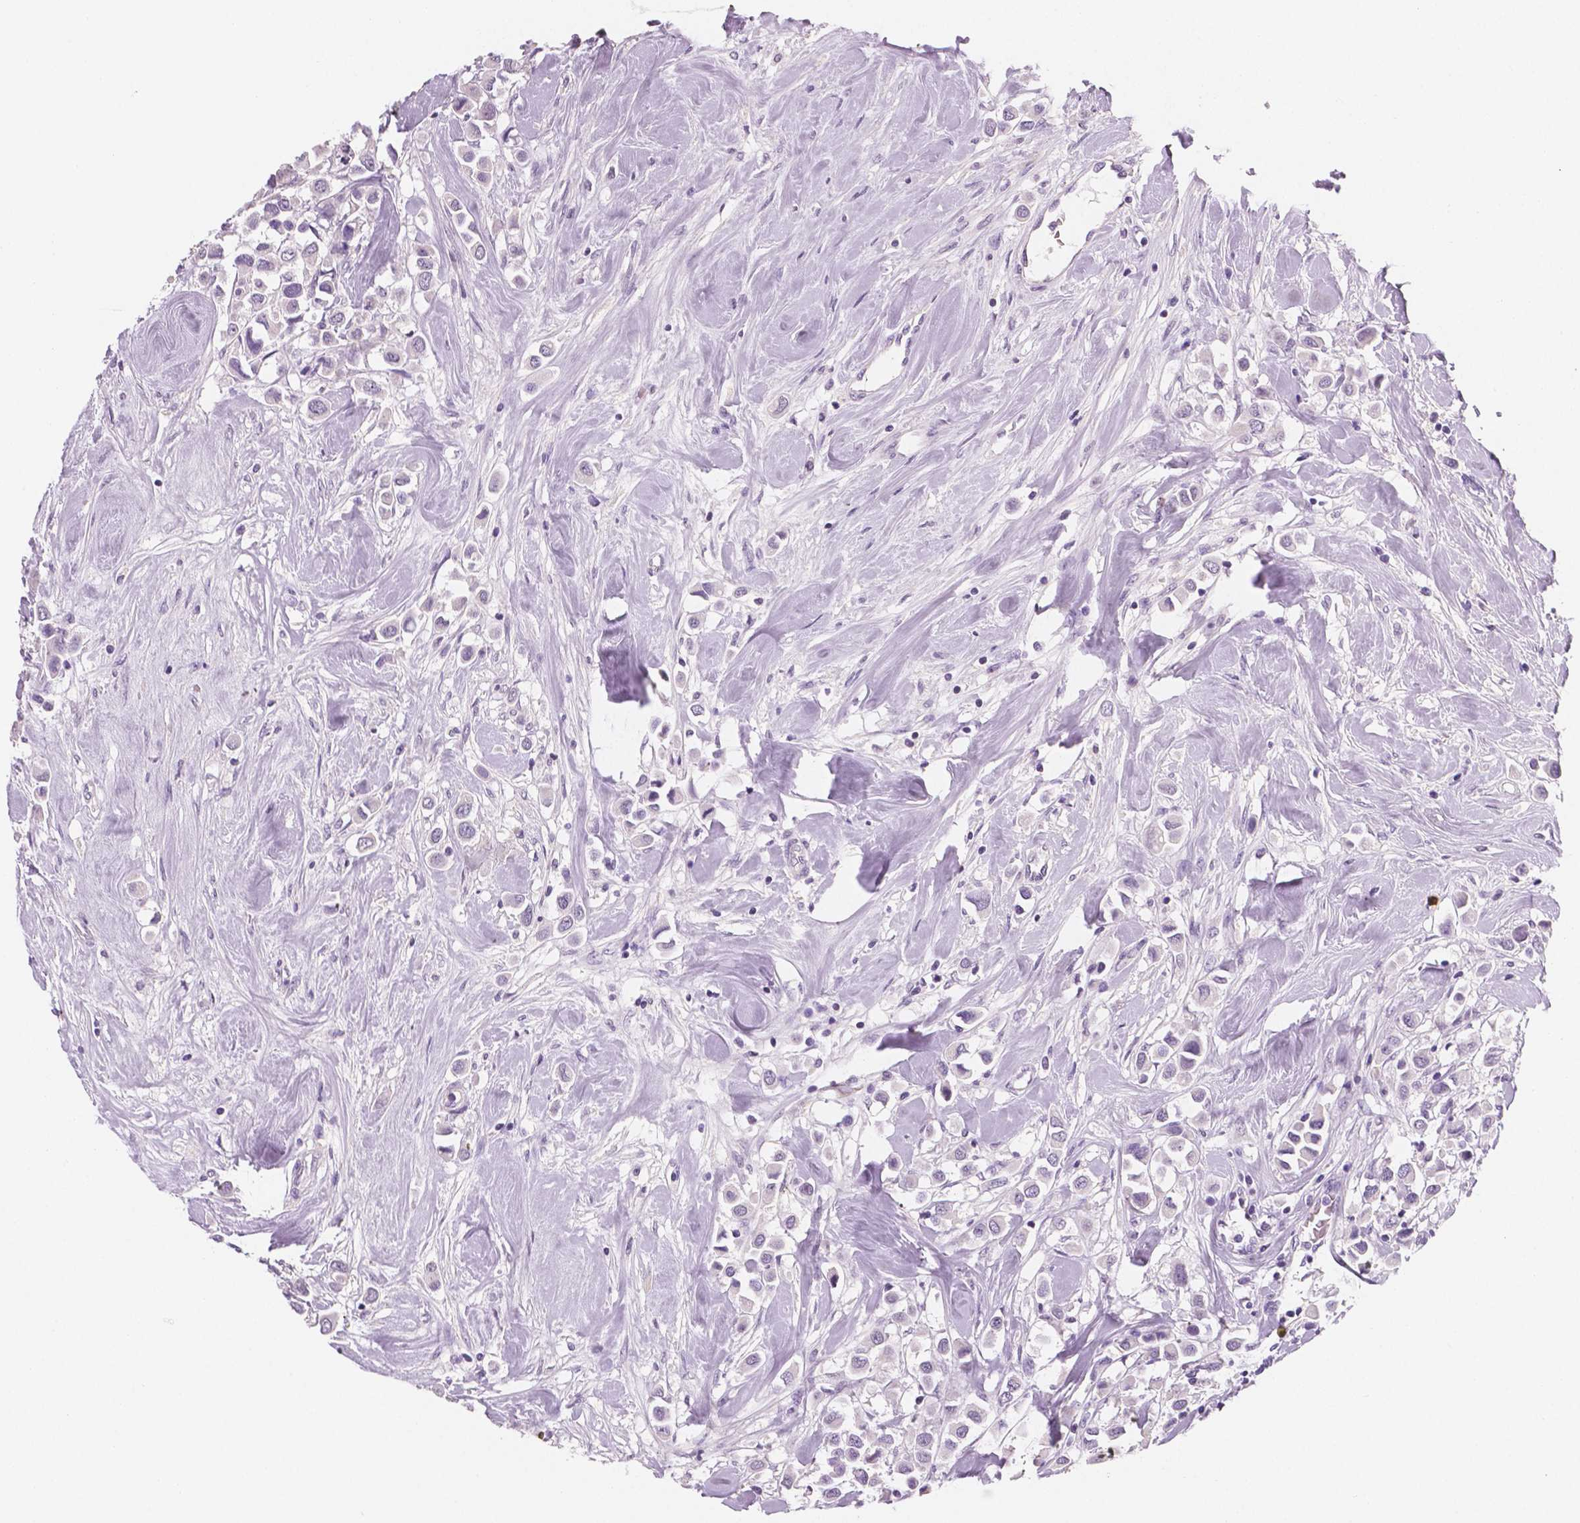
{"staining": {"intensity": "negative", "quantity": "none", "location": "none"}, "tissue": "breast cancer", "cell_type": "Tumor cells", "image_type": "cancer", "snomed": [{"axis": "morphology", "description": "Duct carcinoma"}, {"axis": "topography", "description": "Breast"}], "caption": "IHC histopathology image of neoplastic tissue: breast cancer (intraductal carcinoma) stained with DAB (3,3'-diaminobenzidine) shows no significant protein positivity in tumor cells. (DAB immunohistochemistry (IHC) visualized using brightfield microscopy, high magnification).", "gene": "TSPAN7", "patient": {"sex": "female", "age": 61}}